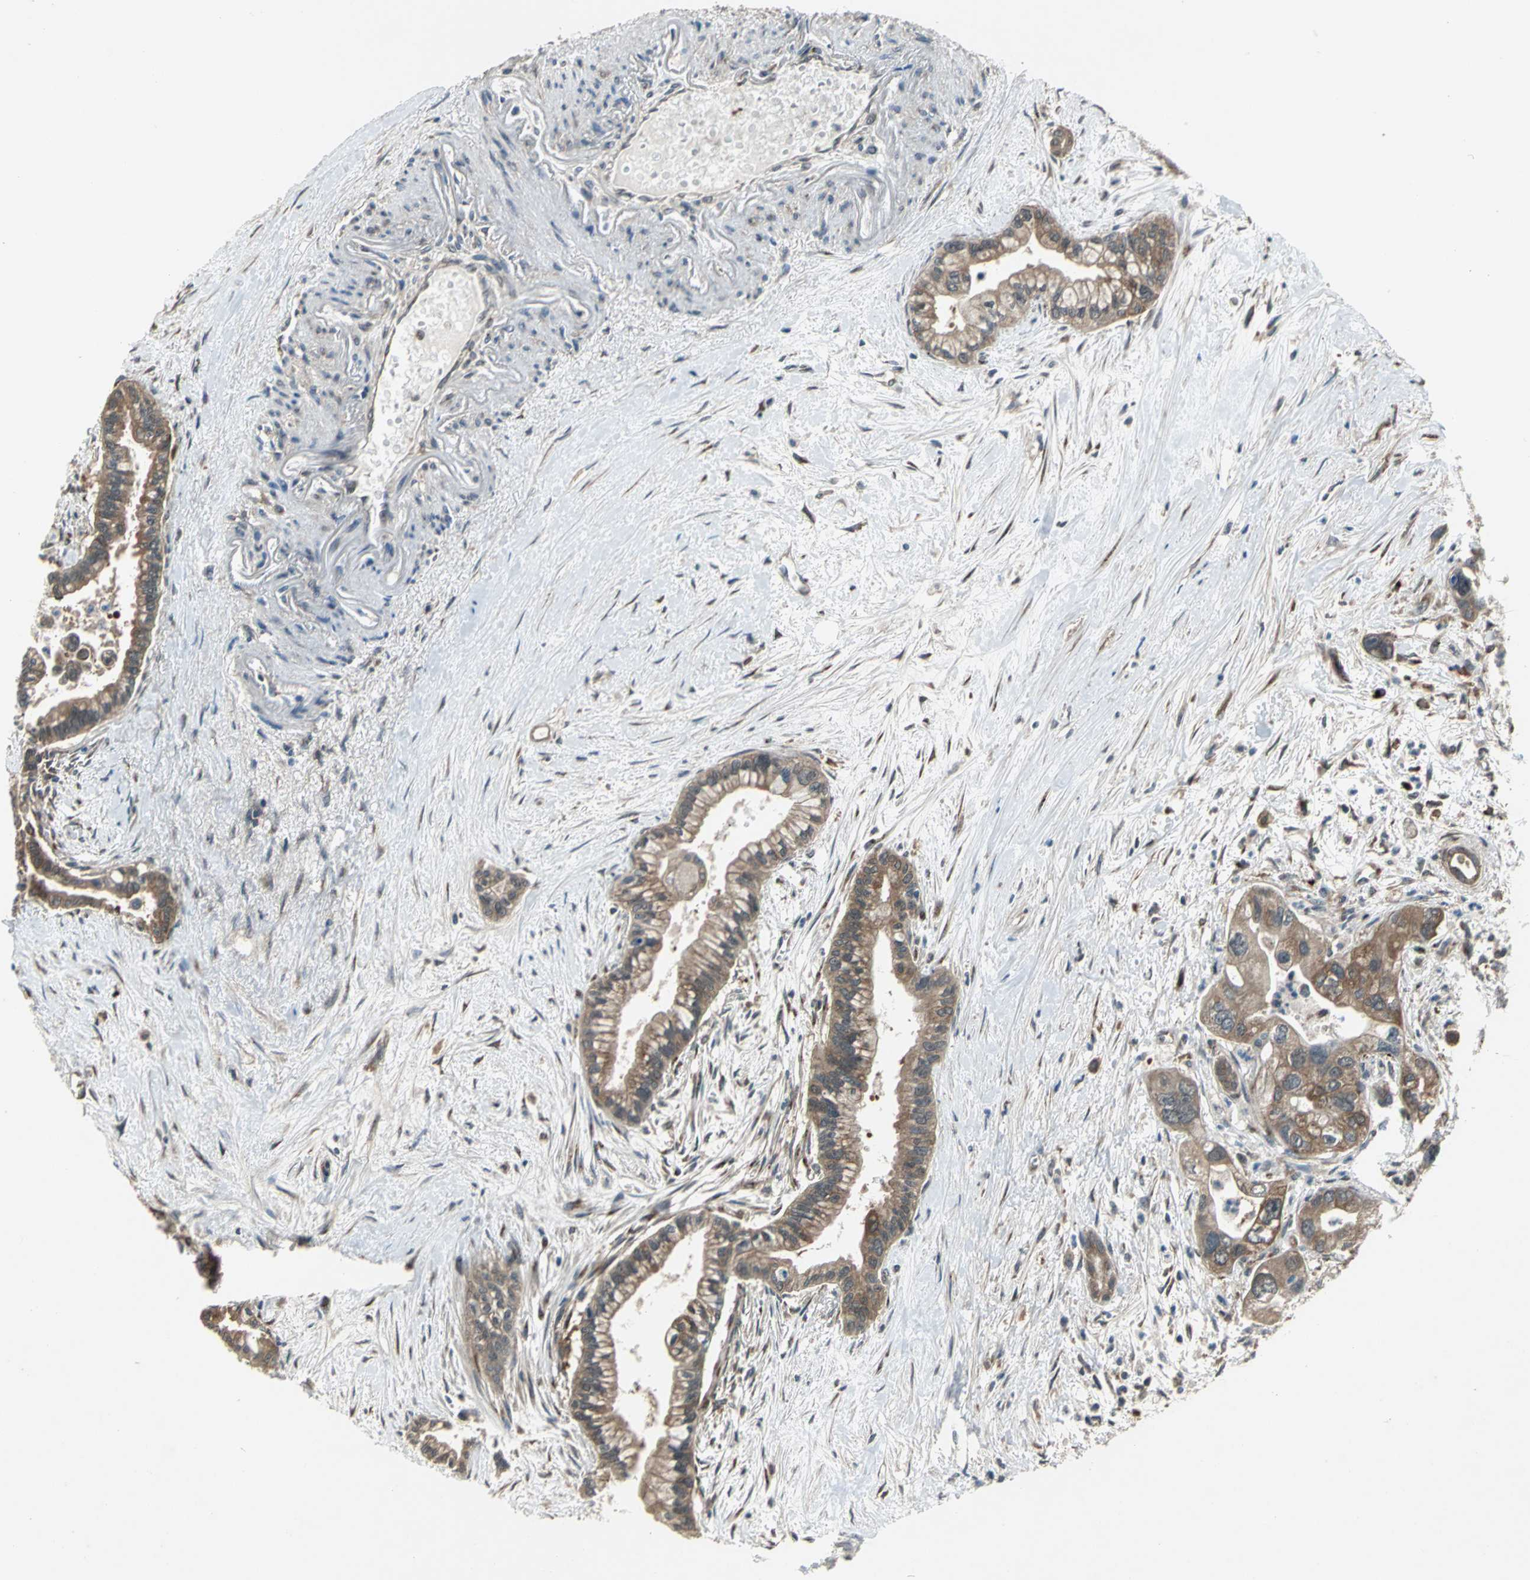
{"staining": {"intensity": "moderate", "quantity": ">75%", "location": "cytoplasmic/membranous"}, "tissue": "pancreatic cancer", "cell_type": "Tumor cells", "image_type": "cancer", "snomed": [{"axis": "morphology", "description": "Adenocarcinoma, NOS"}, {"axis": "topography", "description": "Pancreas"}], "caption": "IHC micrograph of human pancreatic adenocarcinoma stained for a protein (brown), which exhibits medium levels of moderate cytoplasmic/membranous staining in approximately >75% of tumor cells.", "gene": "NFKBIE", "patient": {"sex": "male", "age": 70}}